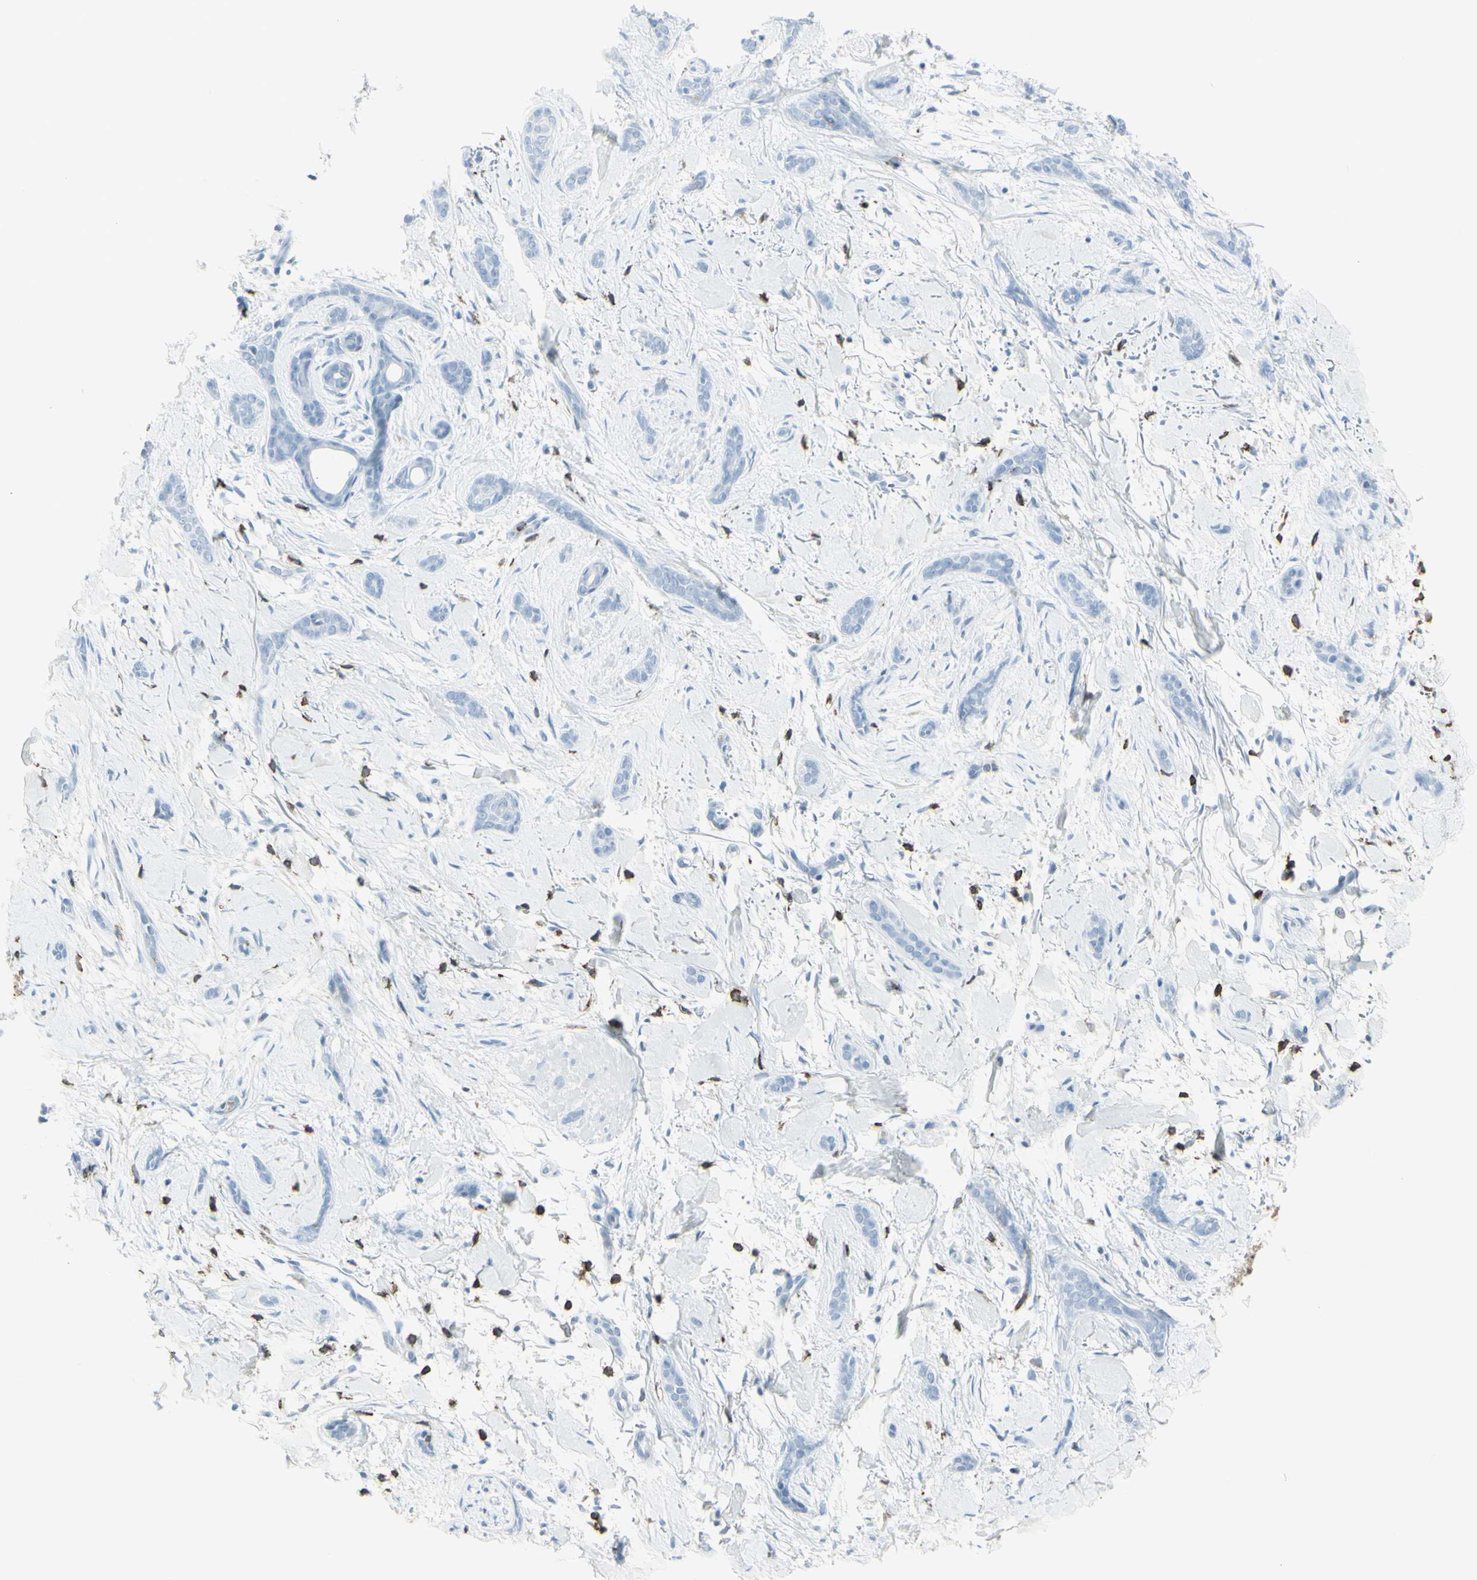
{"staining": {"intensity": "negative", "quantity": "none", "location": "none"}, "tissue": "skin cancer", "cell_type": "Tumor cells", "image_type": "cancer", "snomed": [{"axis": "morphology", "description": "Basal cell carcinoma"}, {"axis": "morphology", "description": "Adnexal tumor, benign"}, {"axis": "topography", "description": "Skin"}], "caption": "Tumor cells show no significant positivity in benign adnexal tumor (skin).", "gene": "NRG1", "patient": {"sex": "female", "age": 42}}